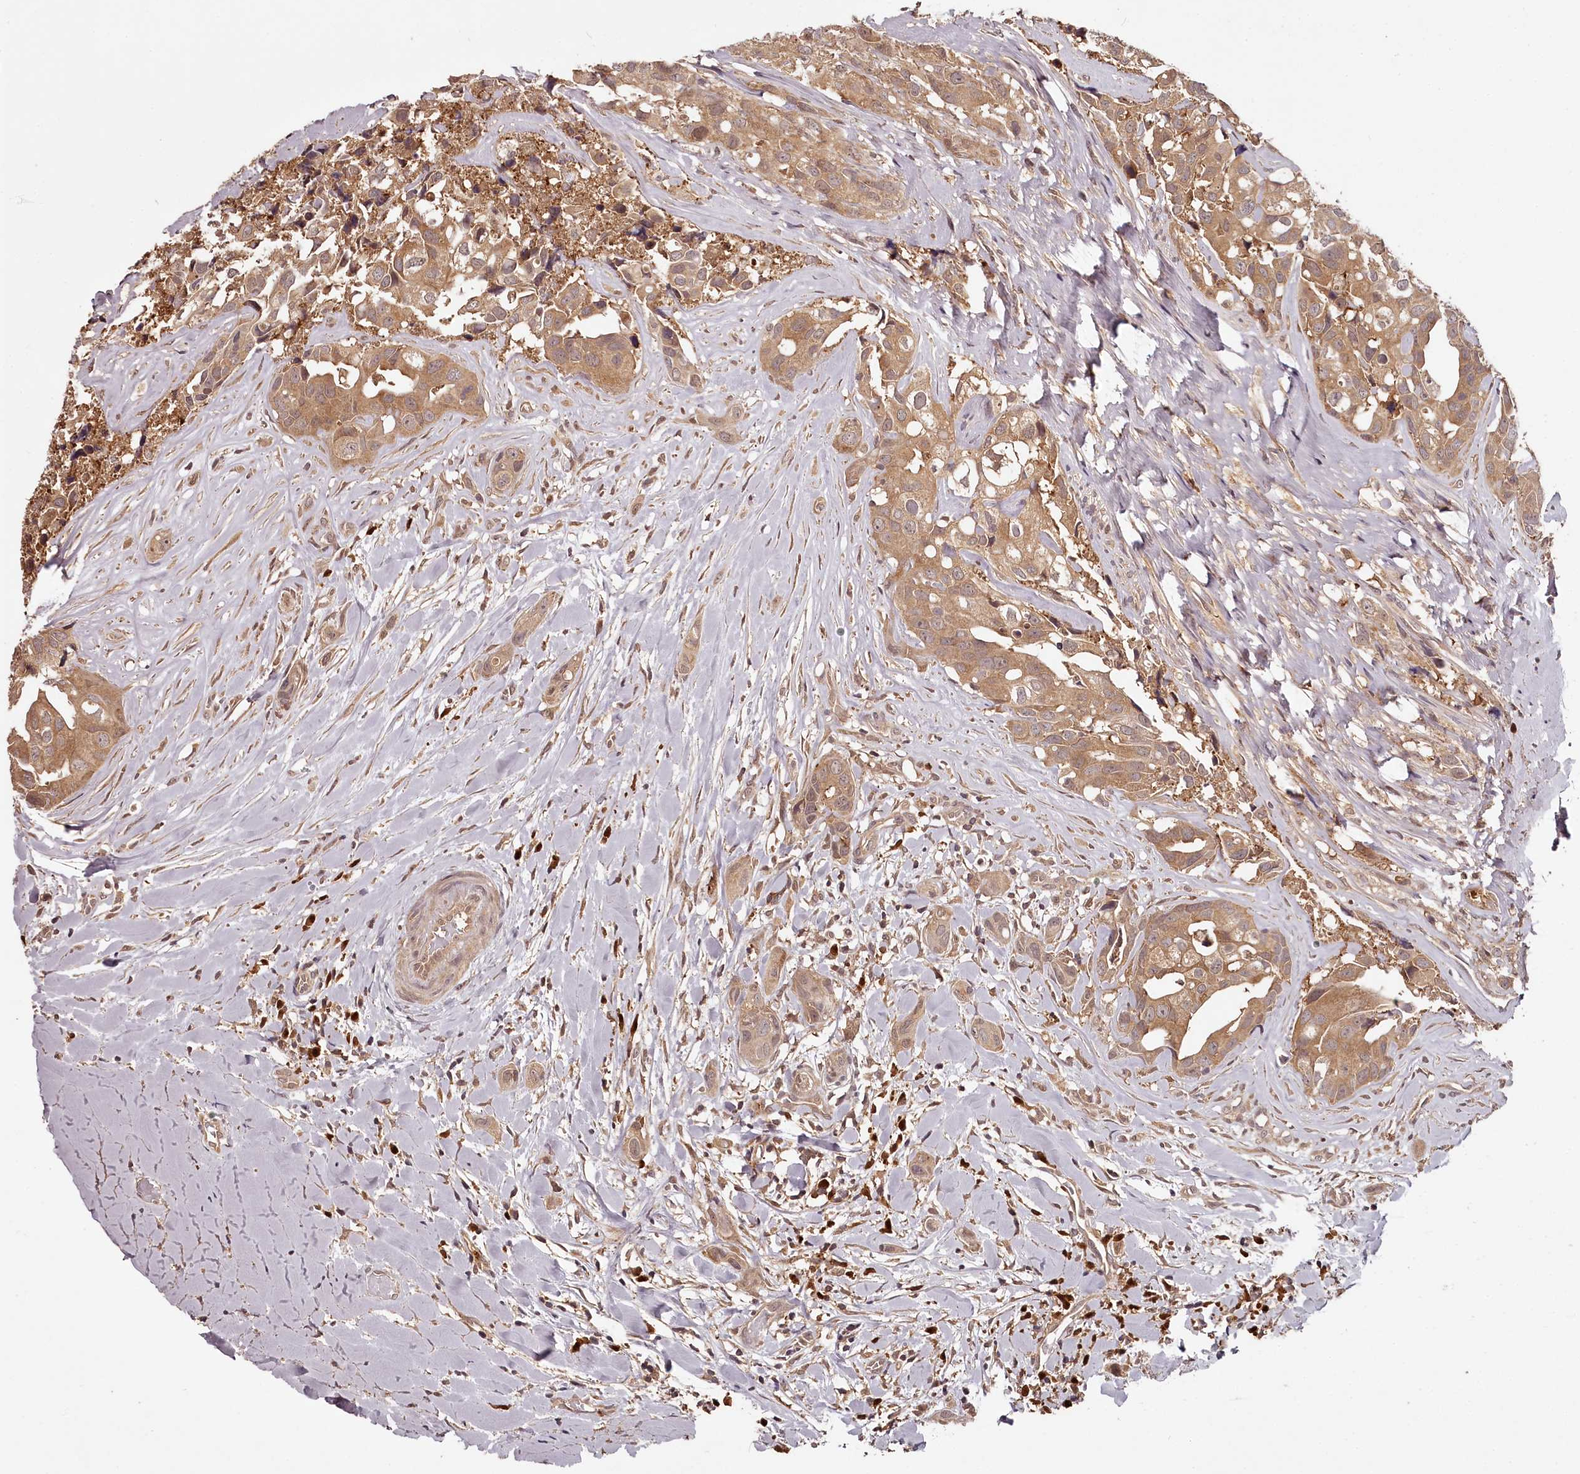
{"staining": {"intensity": "moderate", "quantity": ">75%", "location": "cytoplasmic/membranous"}, "tissue": "head and neck cancer", "cell_type": "Tumor cells", "image_type": "cancer", "snomed": [{"axis": "morphology", "description": "Adenocarcinoma, NOS"}, {"axis": "morphology", "description": "Adenocarcinoma, metastatic, NOS"}, {"axis": "topography", "description": "Head-Neck"}], "caption": "Immunohistochemical staining of human head and neck cancer demonstrates moderate cytoplasmic/membranous protein staining in approximately >75% of tumor cells.", "gene": "TTC12", "patient": {"sex": "male", "age": 75}}